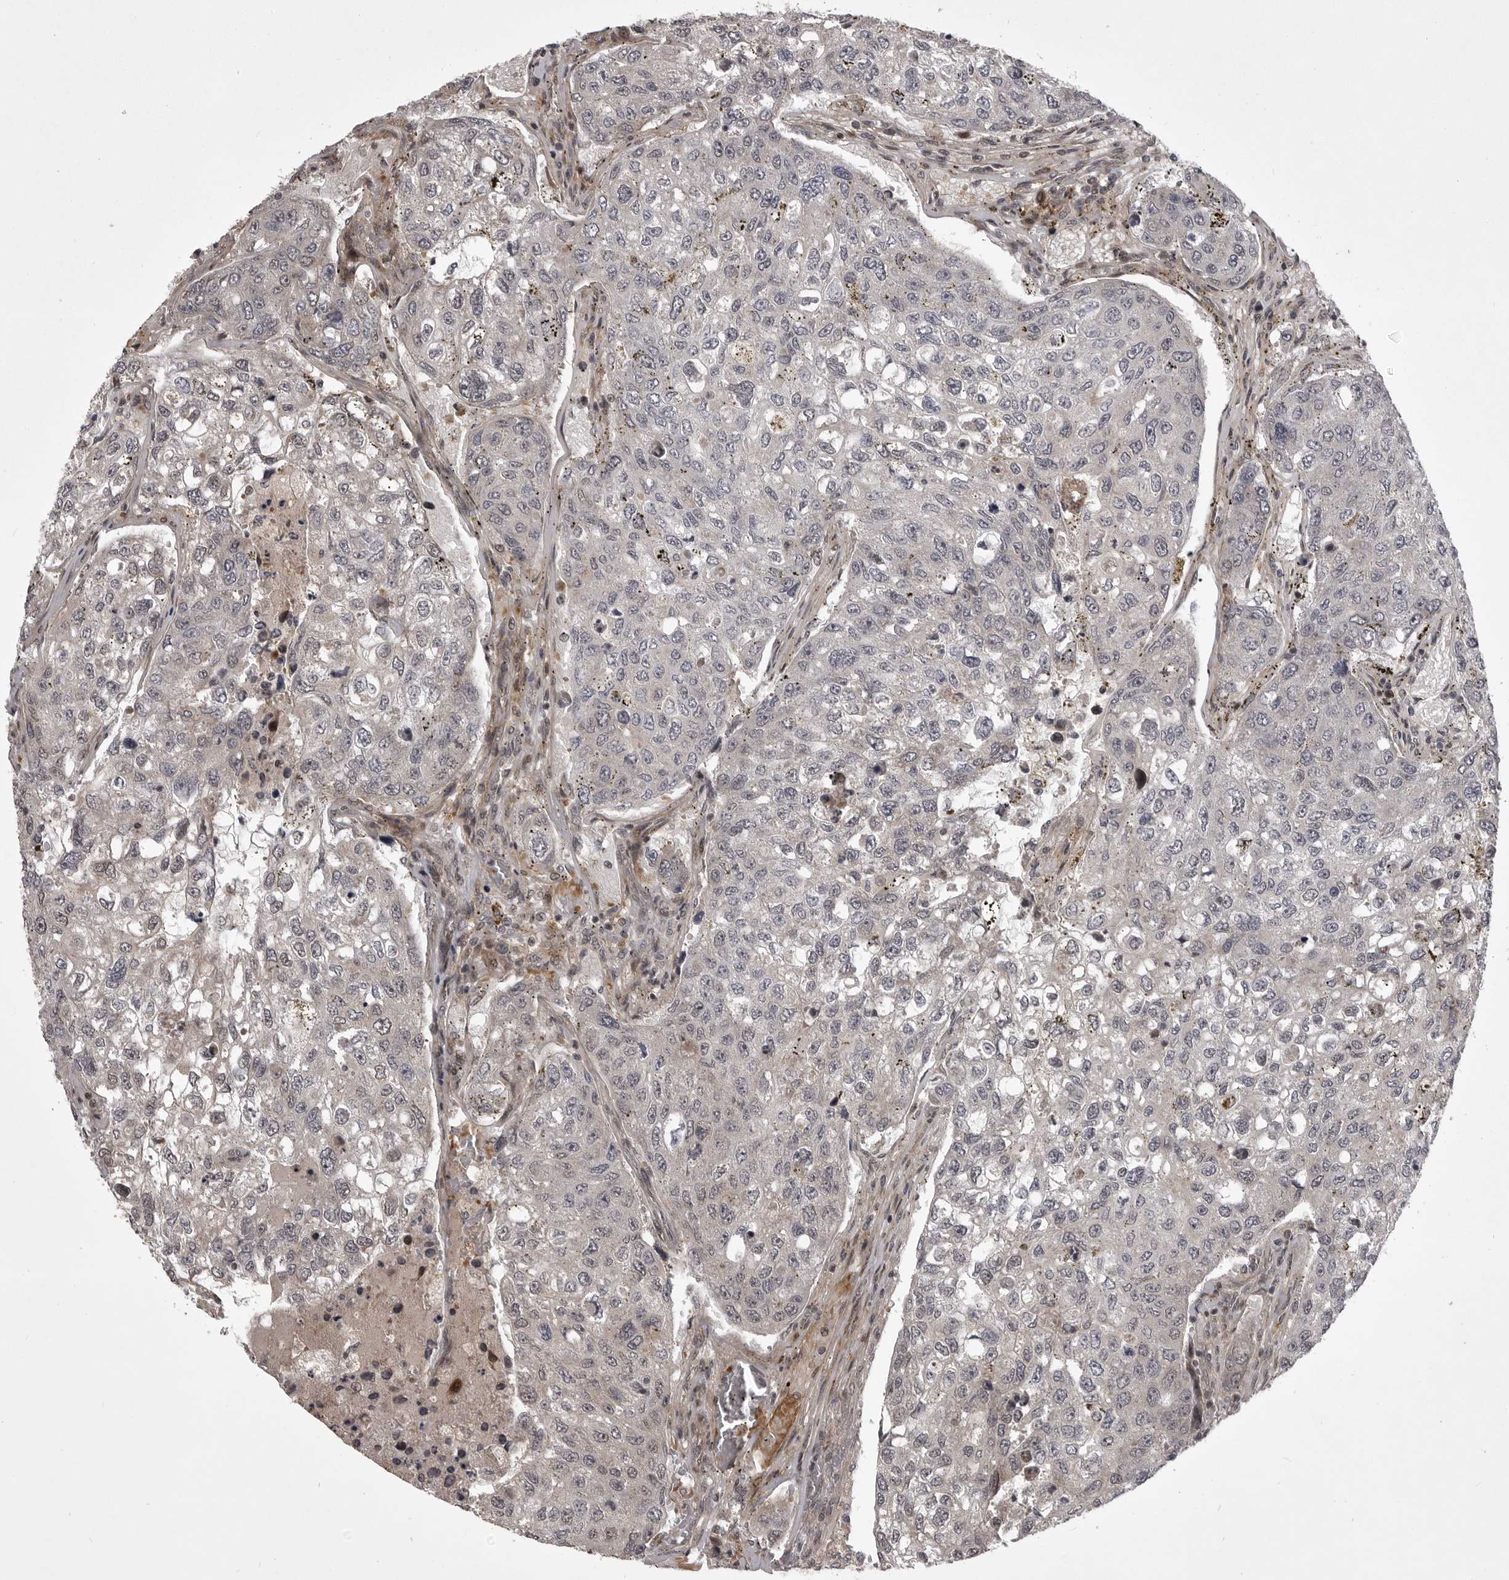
{"staining": {"intensity": "negative", "quantity": "none", "location": "none"}, "tissue": "urothelial cancer", "cell_type": "Tumor cells", "image_type": "cancer", "snomed": [{"axis": "morphology", "description": "Urothelial carcinoma, High grade"}, {"axis": "topography", "description": "Lymph node"}, {"axis": "topography", "description": "Urinary bladder"}], "caption": "Urothelial carcinoma (high-grade) was stained to show a protein in brown. There is no significant expression in tumor cells.", "gene": "SNX16", "patient": {"sex": "male", "age": 51}}